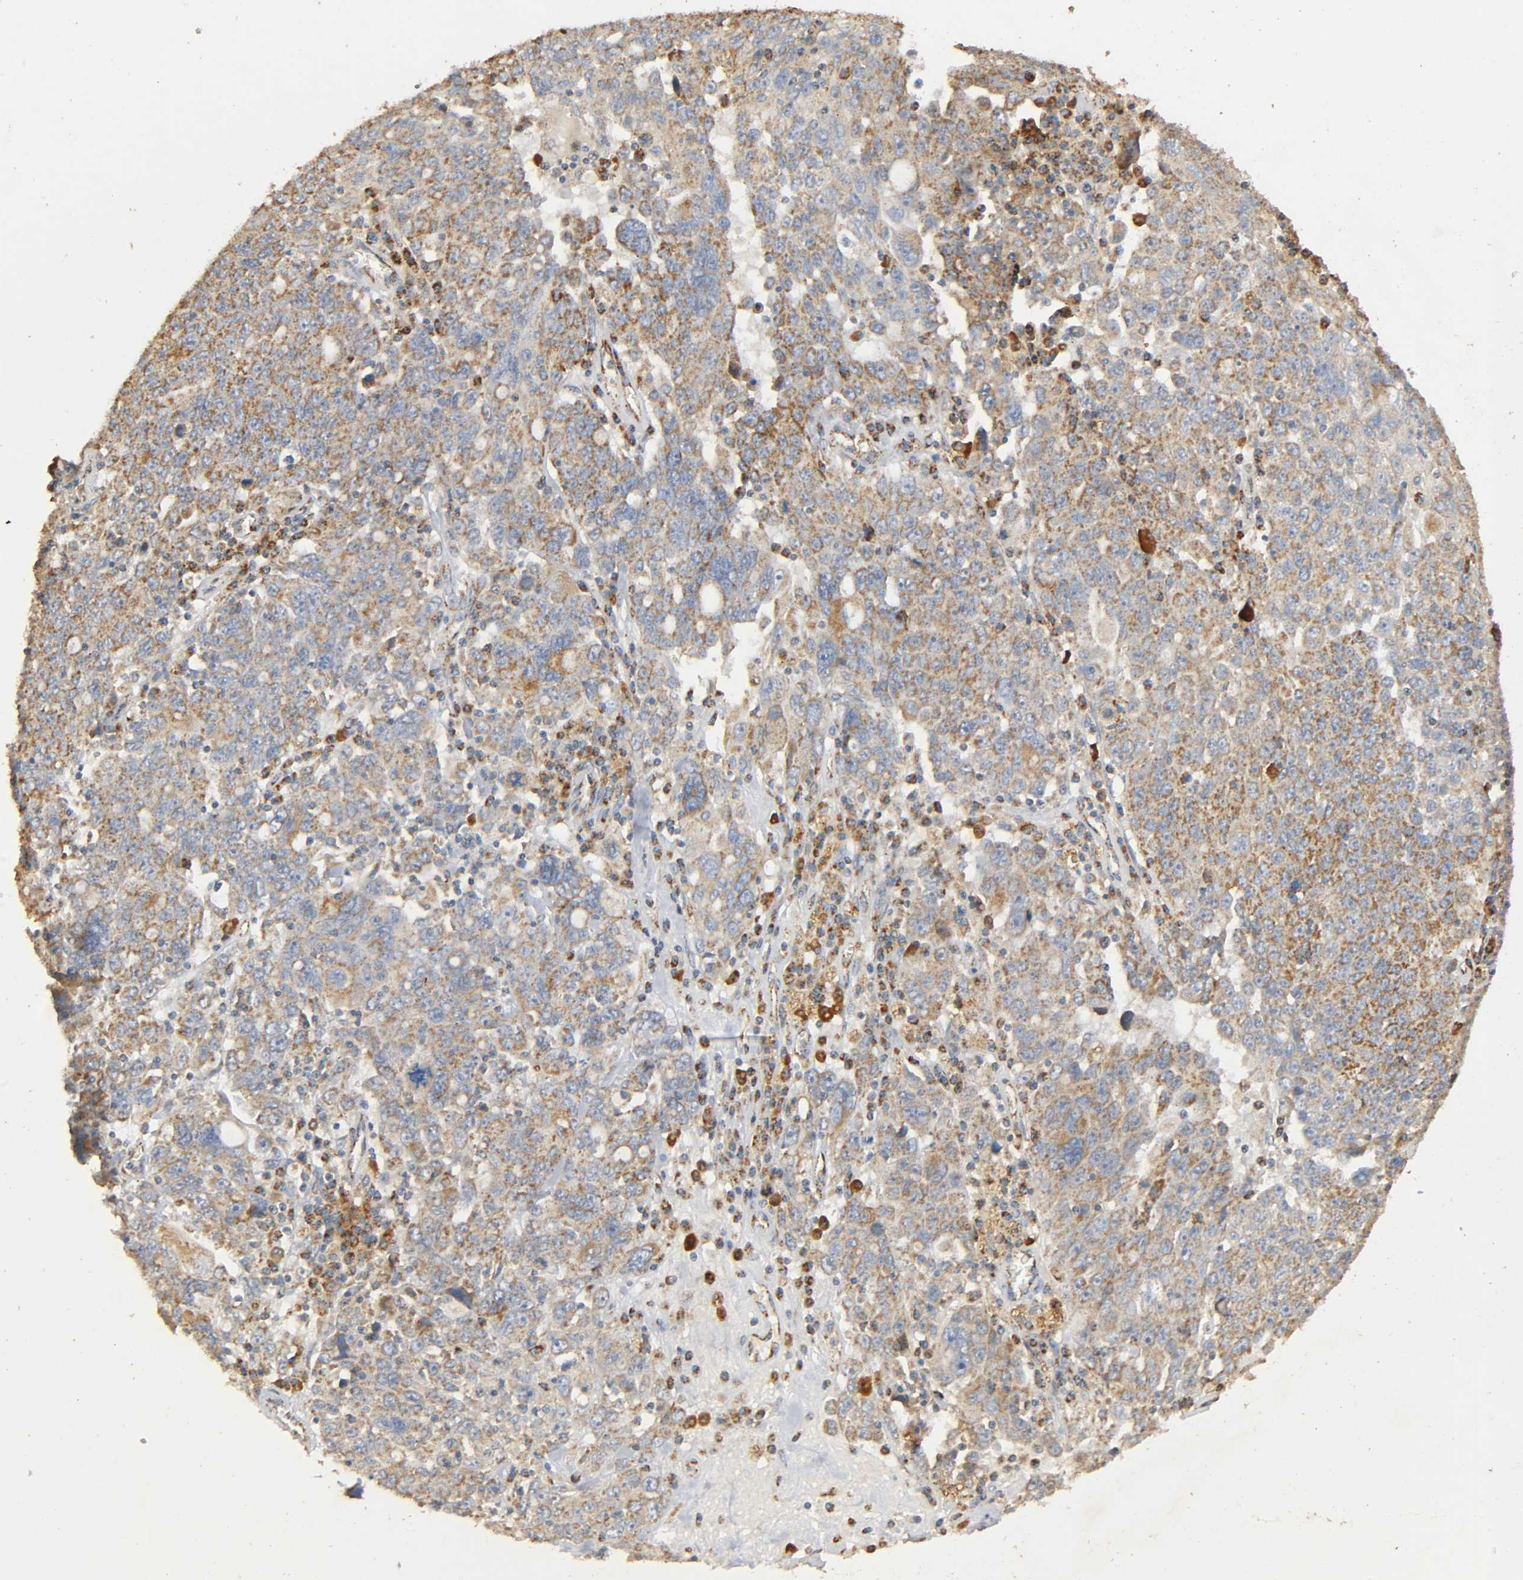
{"staining": {"intensity": "weak", "quantity": ">75%", "location": "cytoplasmic/membranous"}, "tissue": "ovarian cancer", "cell_type": "Tumor cells", "image_type": "cancer", "snomed": [{"axis": "morphology", "description": "Carcinoma, endometroid"}, {"axis": "topography", "description": "Ovary"}], "caption": "IHC of human endometroid carcinoma (ovarian) shows low levels of weak cytoplasmic/membranous positivity in approximately >75% of tumor cells.", "gene": "NDUFS3", "patient": {"sex": "female", "age": 62}}